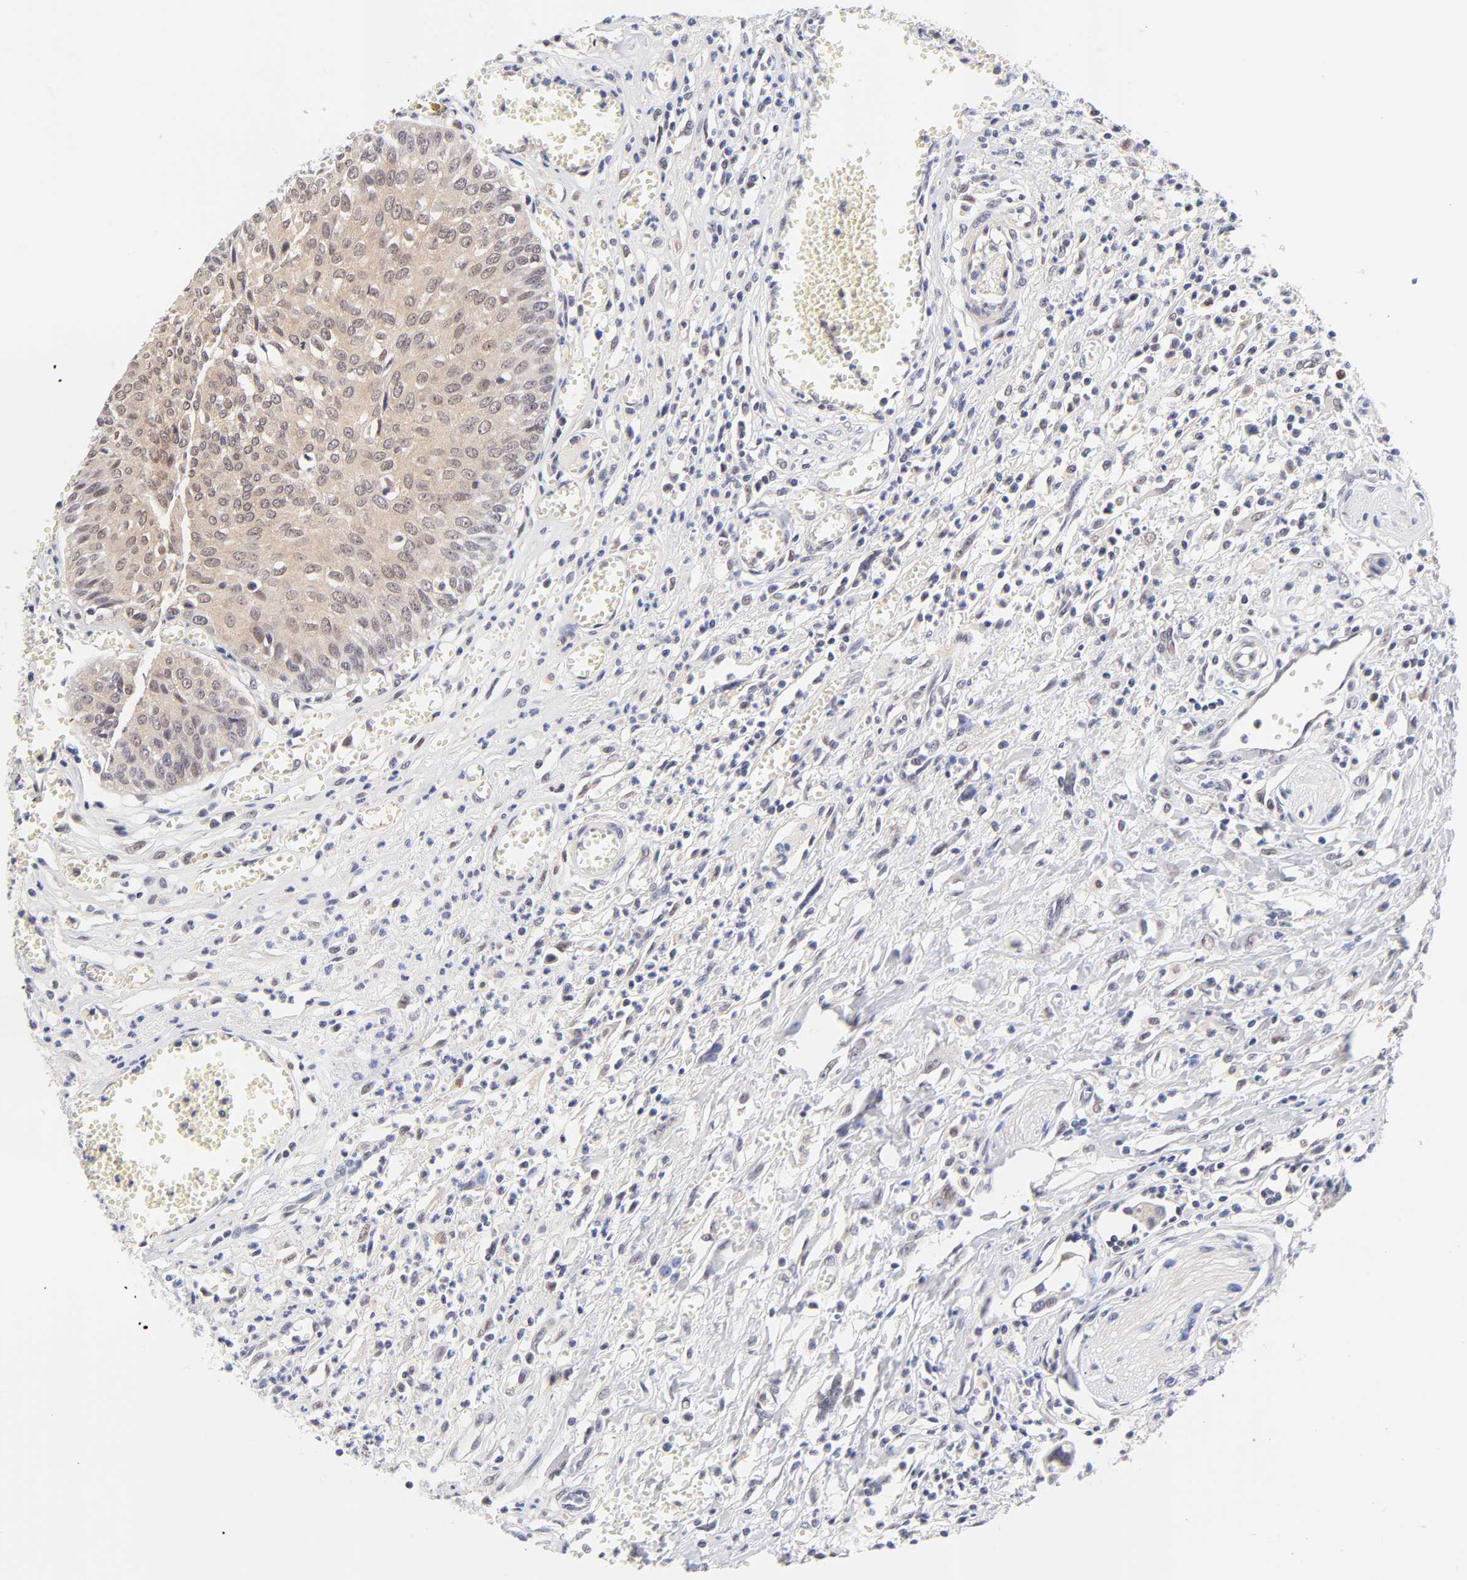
{"staining": {"intensity": "moderate", "quantity": "25%-75%", "location": "nuclear"}, "tissue": "urothelial cancer", "cell_type": "Tumor cells", "image_type": "cancer", "snomed": [{"axis": "morphology", "description": "Urothelial carcinoma, High grade"}, {"axis": "topography", "description": "Urinary bladder"}], "caption": "There is medium levels of moderate nuclear expression in tumor cells of high-grade urothelial carcinoma, as demonstrated by immunohistochemical staining (brown color).", "gene": "TXNL1", "patient": {"sex": "male", "age": 66}}